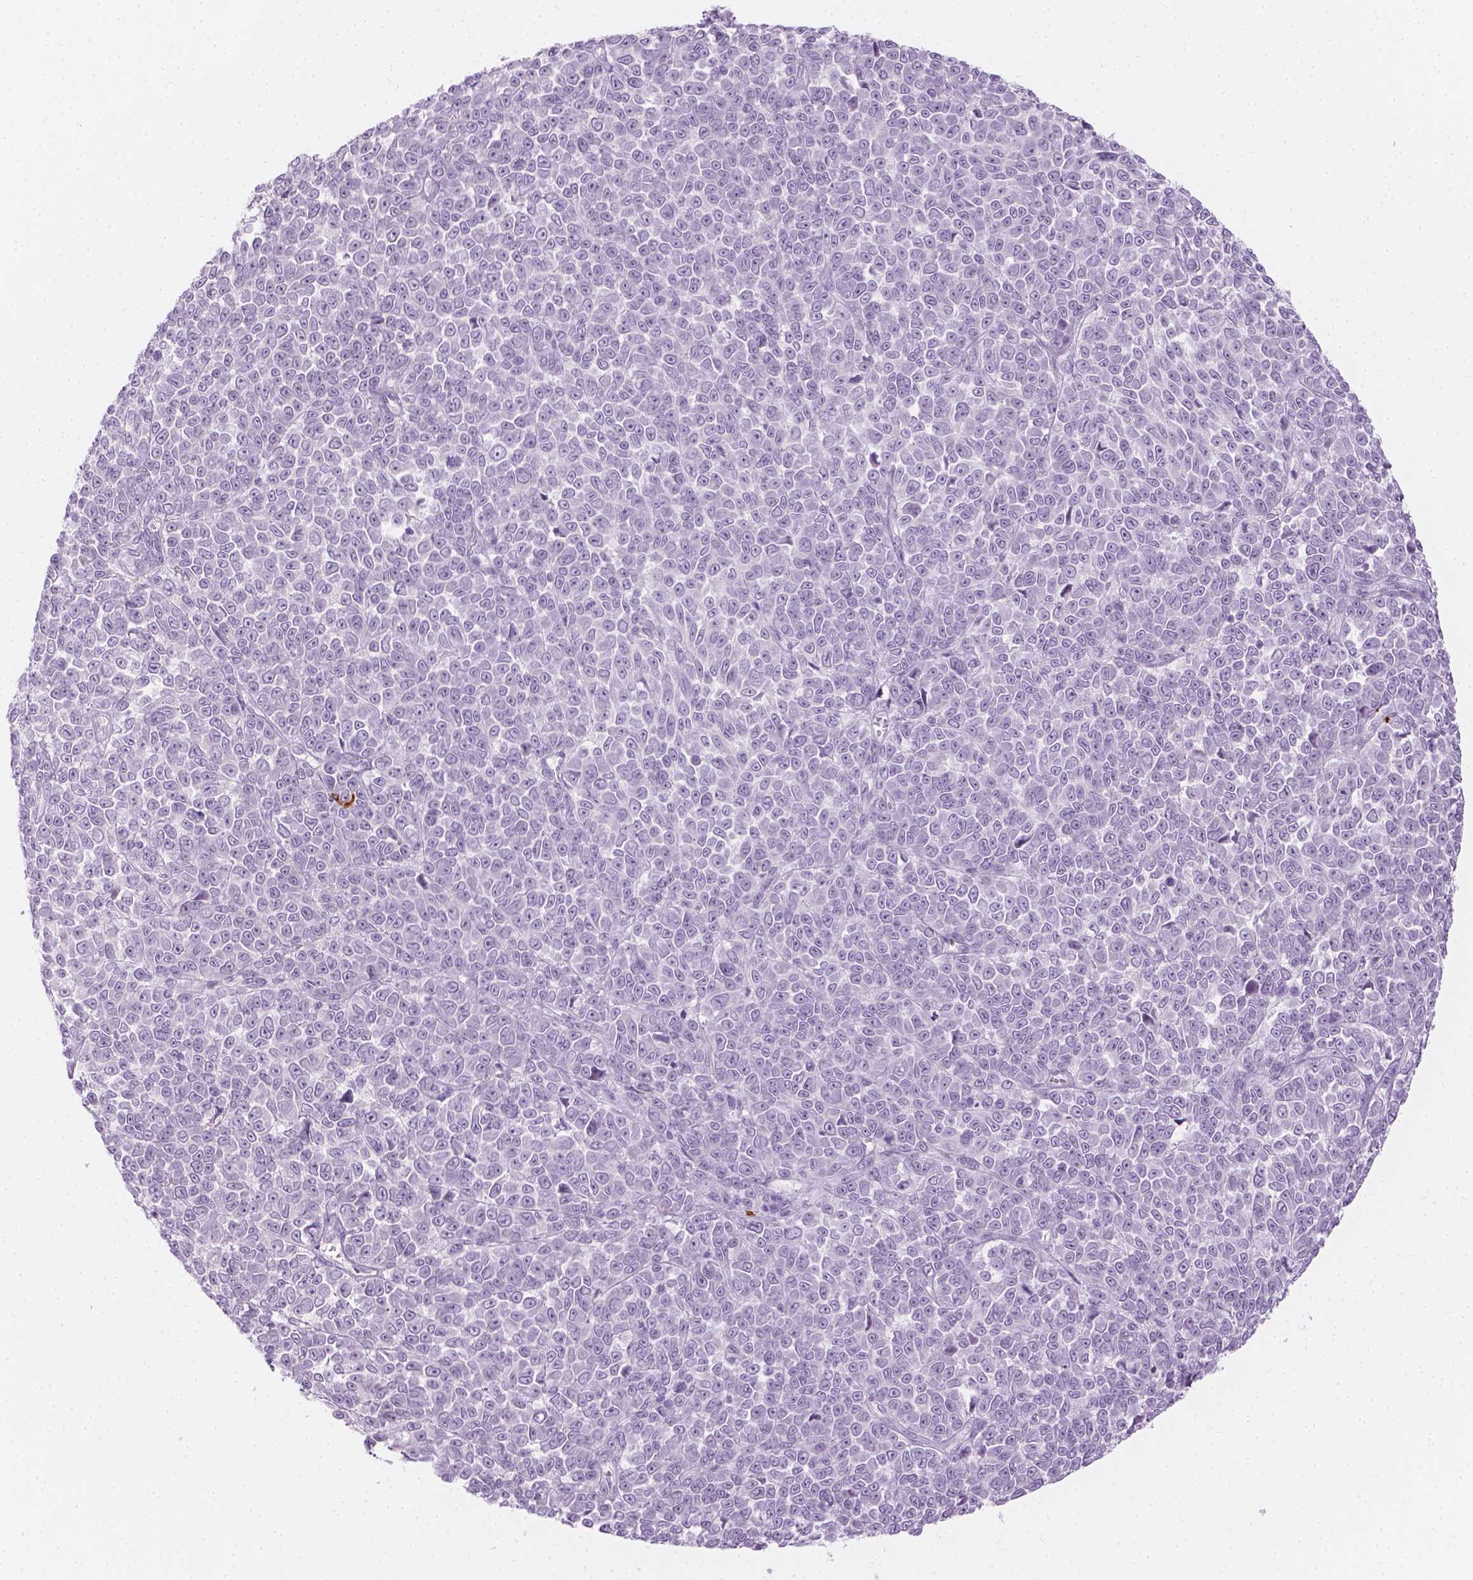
{"staining": {"intensity": "negative", "quantity": "none", "location": "none"}, "tissue": "melanoma", "cell_type": "Tumor cells", "image_type": "cancer", "snomed": [{"axis": "morphology", "description": "Malignant melanoma, NOS"}, {"axis": "topography", "description": "Skin"}], "caption": "Tumor cells are negative for protein expression in human malignant melanoma.", "gene": "CES1", "patient": {"sex": "female", "age": 95}}